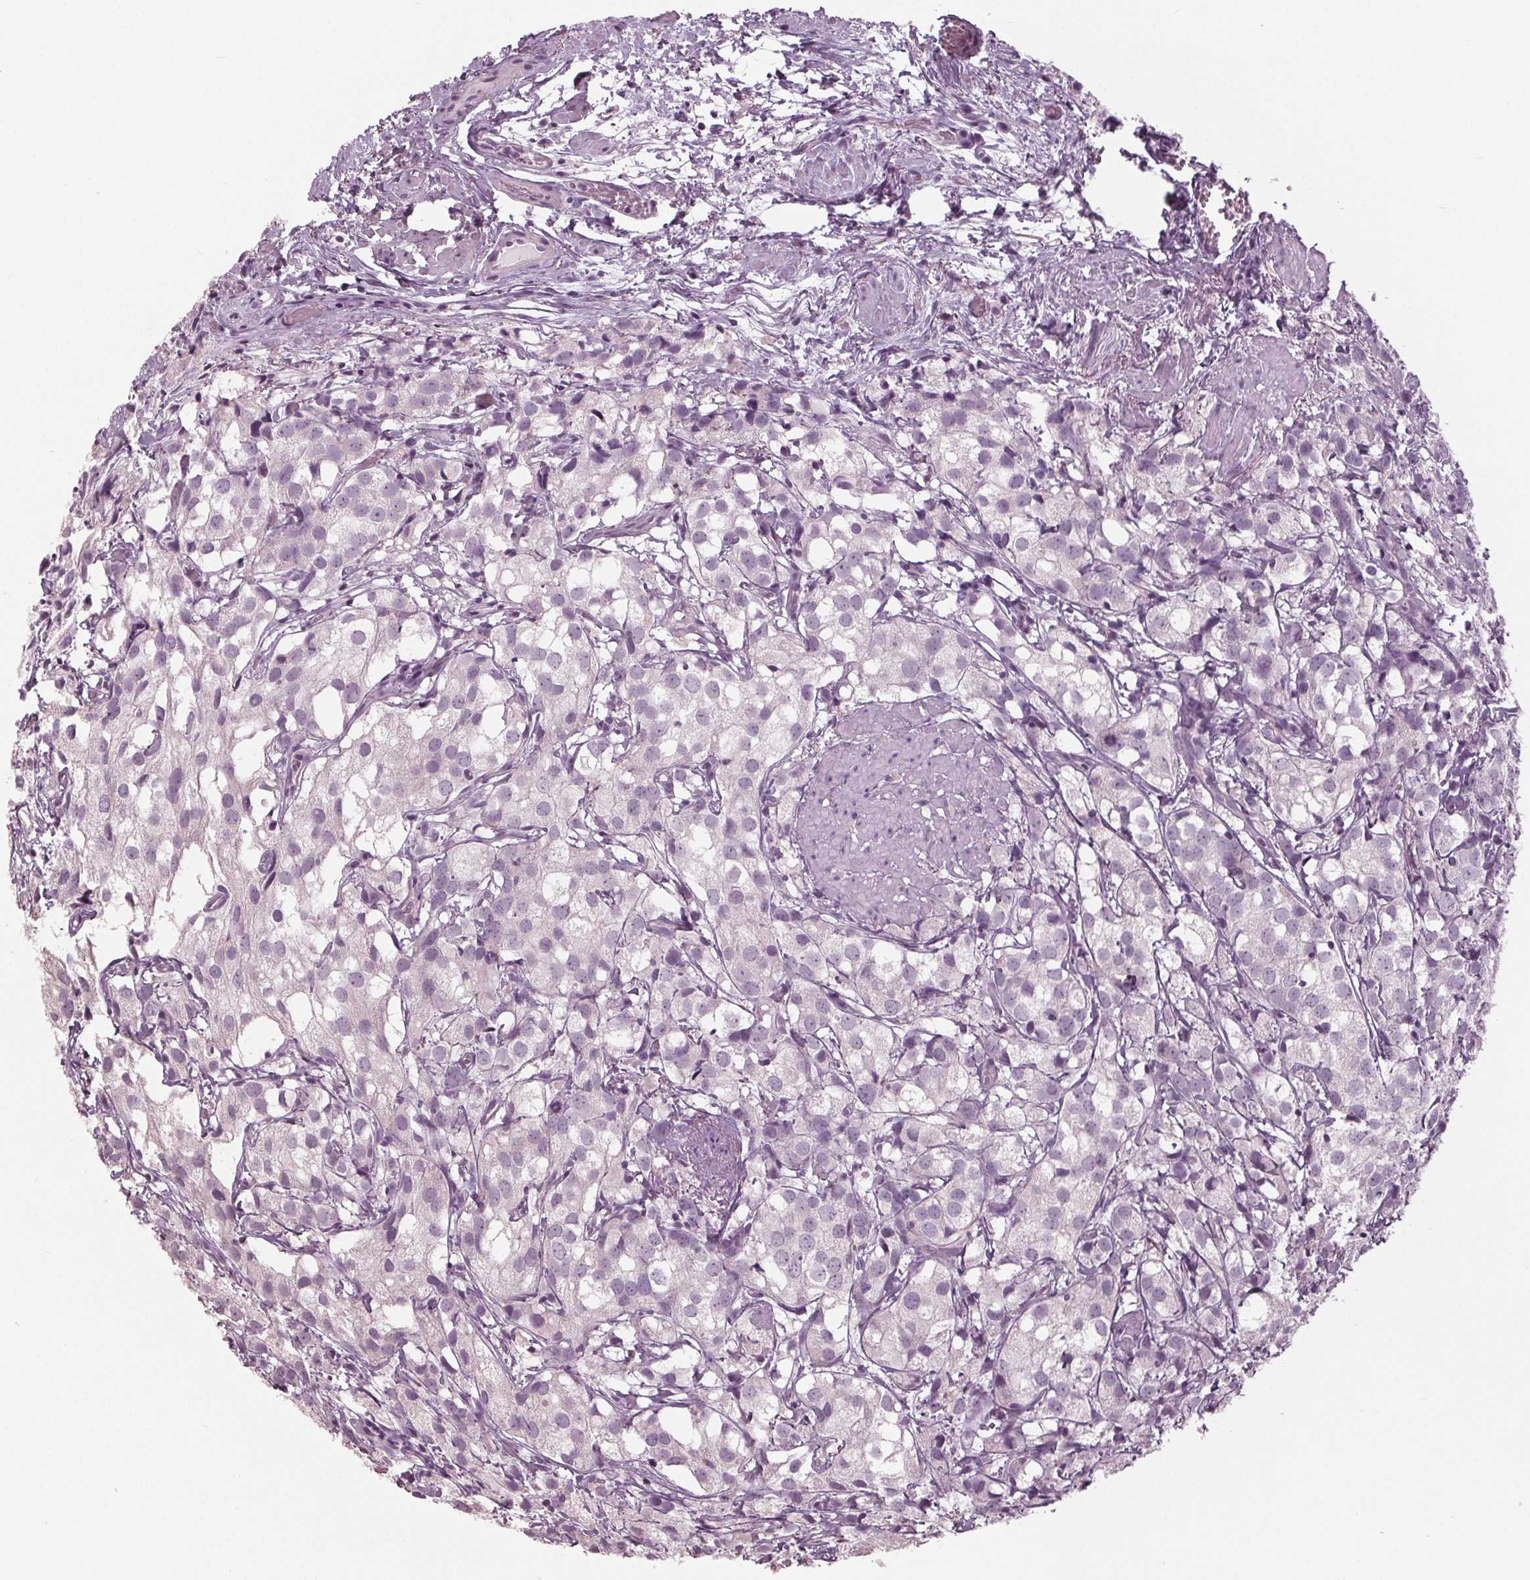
{"staining": {"intensity": "negative", "quantity": "none", "location": "none"}, "tissue": "prostate cancer", "cell_type": "Tumor cells", "image_type": "cancer", "snomed": [{"axis": "morphology", "description": "Adenocarcinoma, High grade"}, {"axis": "topography", "description": "Prostate"}], "caption": "Prostate adenocarcinoma (high-grade) was stained to show a protein in brown. There is no significant expression in tumor cells.", "gene": "TNNC2", "patient": {"sex": "male", "age": 86}}